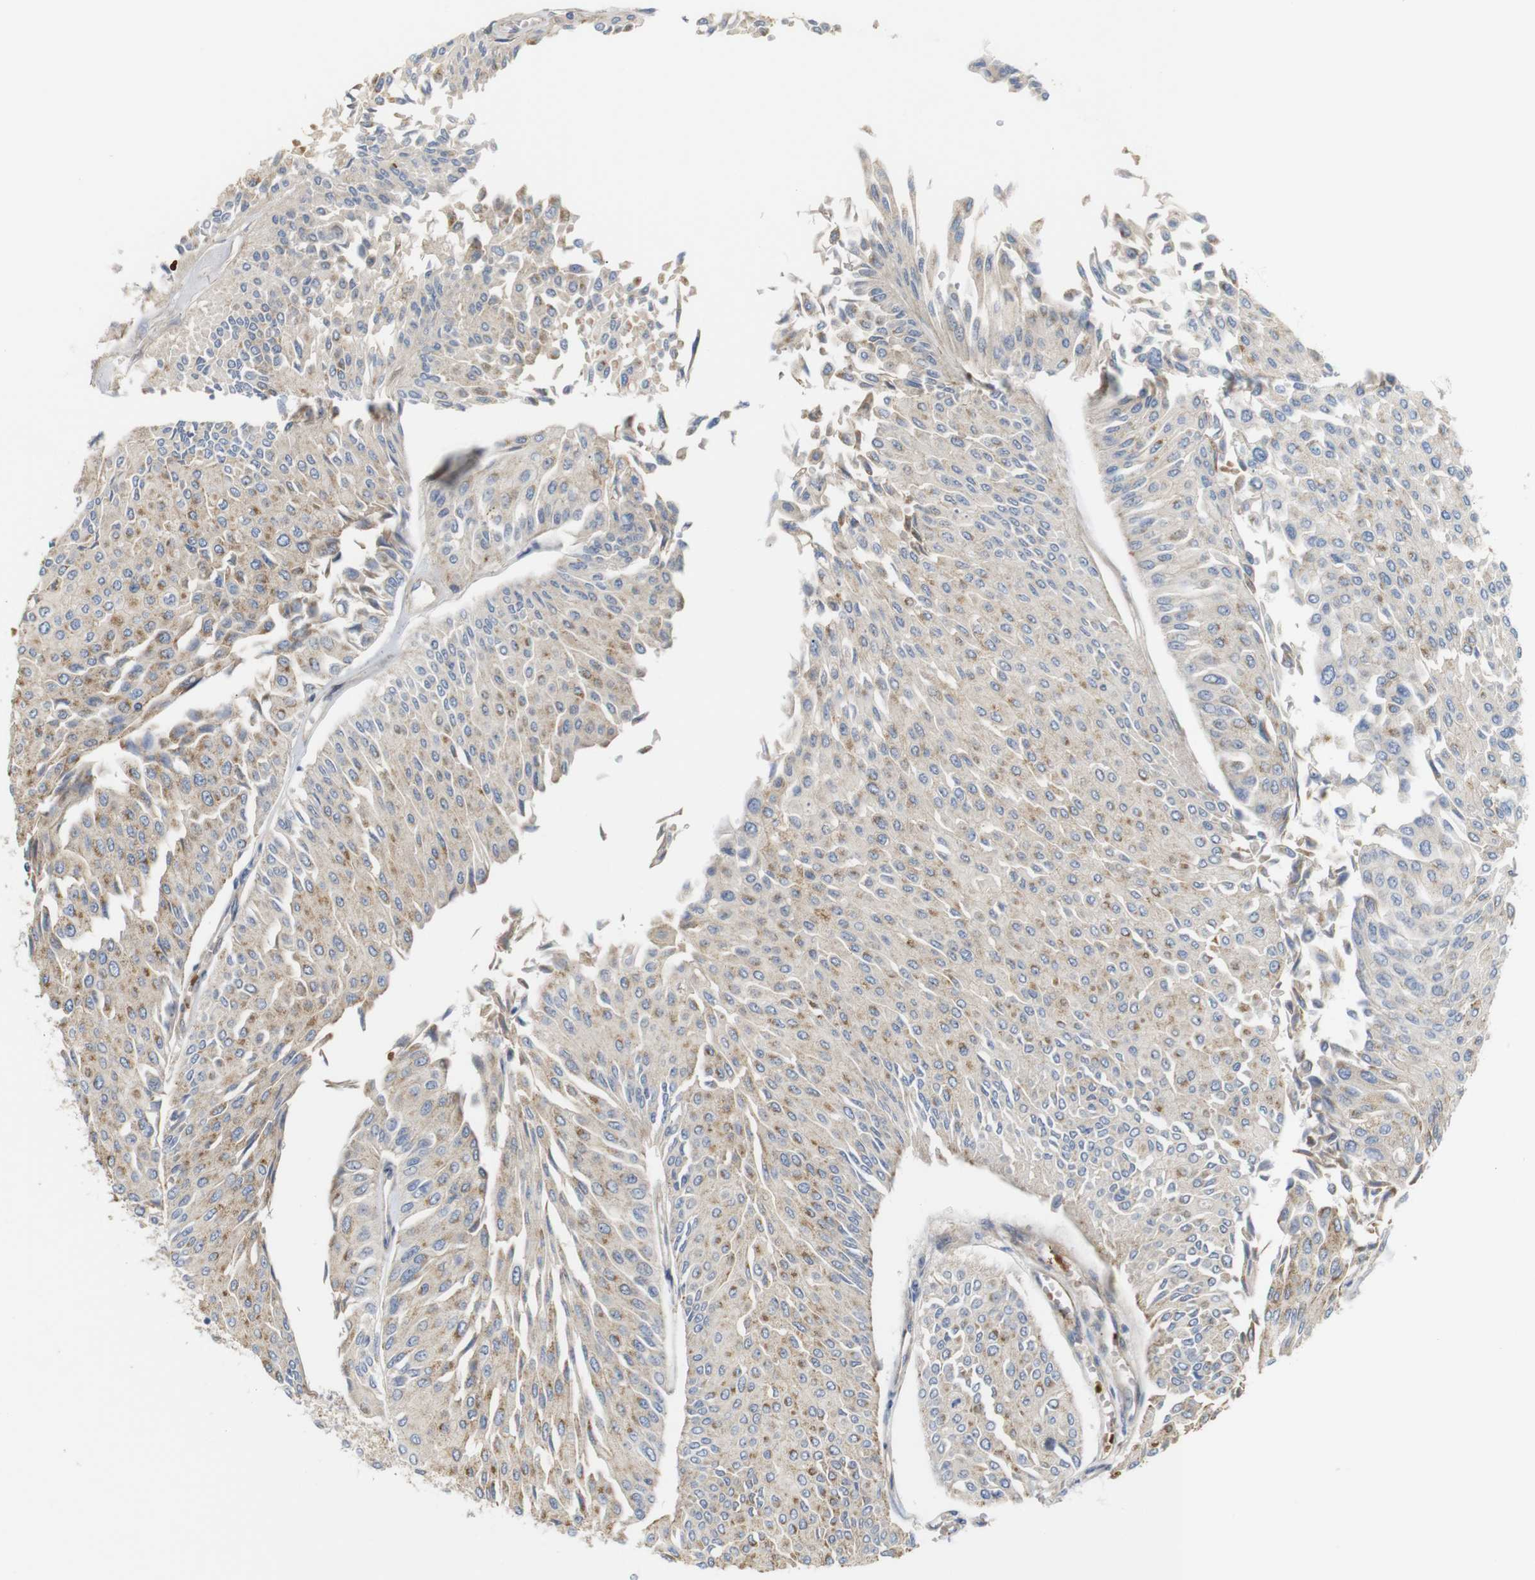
{"staining": {"intensity": "moderate", "quantity": ">75%", "location": "cytoplasmic/membranous"}, "tissue": "urothelial cancer", "cell_type": "Tumor cells", "image_type": "cancer", "snomed": [{"axis": "morphology", "description": "Urothelial carcinoma, Low grade"}, {"axis": "topography", "description": "Urinary bladder"}], "caption": "Immunohistochemical staining of urothelial cancer displays medium levels of moderate cytoplasmic/membranous staining in approximately >75% of tumor cells. The staining was performed using DAB (3,3'-diaminobenzidine) to visualize the protein expression in brown, while the nuclei were stained in blue with hematoxylin (Magnification: 20x).", "gene": "RPTOR", "patient": {"sex": "male", "age": 67}}